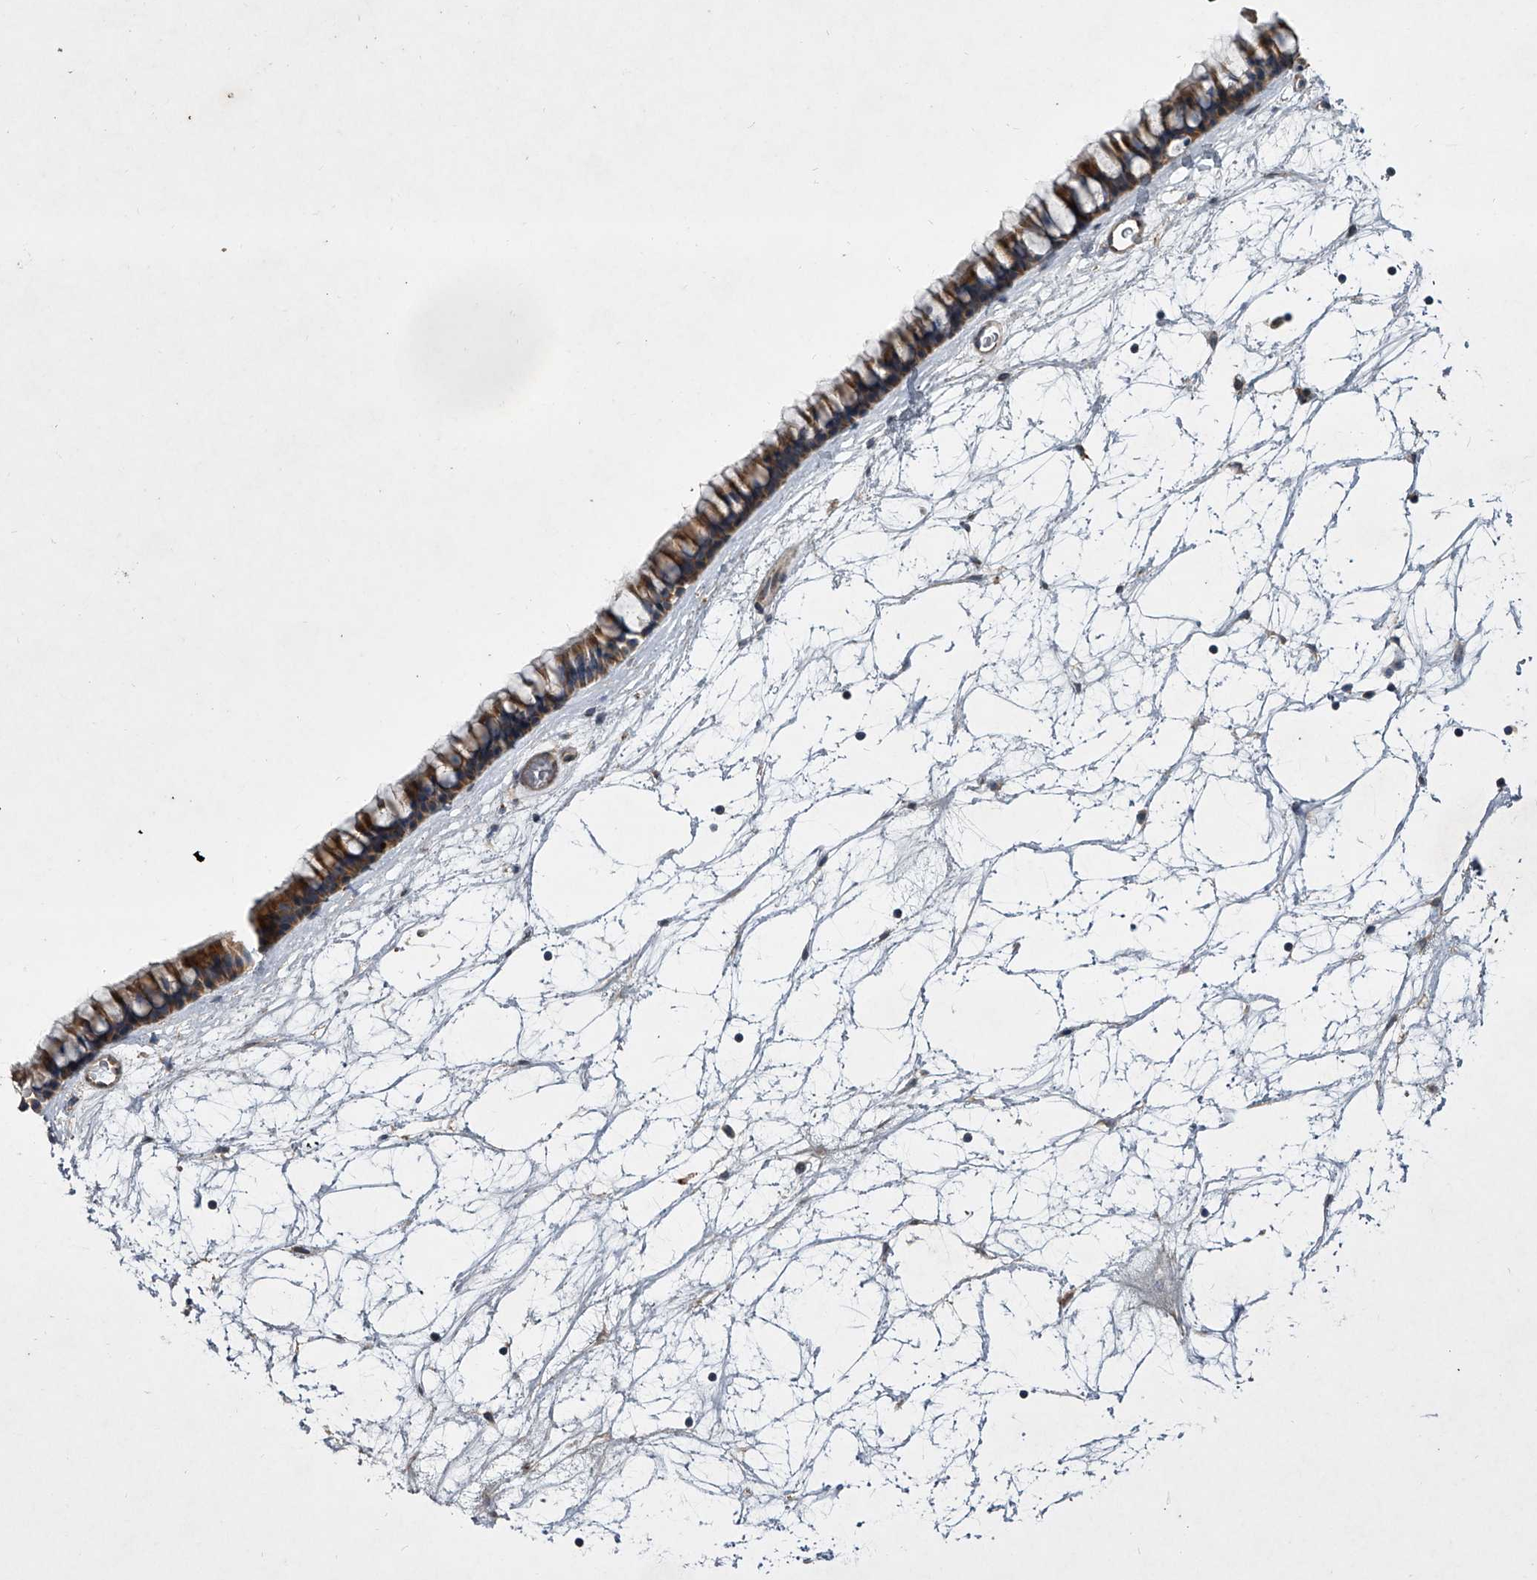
{"staining": {"intensity": "strong", "quantity": ">75%", "location": "cytoplasmic/membranous"}, "tissue": "nasopharynx", "cell_type": "Respiratory epithelial cells", "image_type": "normal", "snomed": [{"axis": "morphology", "description": "Normal tissue, NOS"}, {"axis": "topography", "description": "Nasopharynx"}], "caption": "The immunohistochemical stain shows strong cytoplasmic/membranous staining in respiratory epithelial cells of normal nasopharynx.", "gene": "DOCK9", "patient": {"sex": "male", "age": 64}}